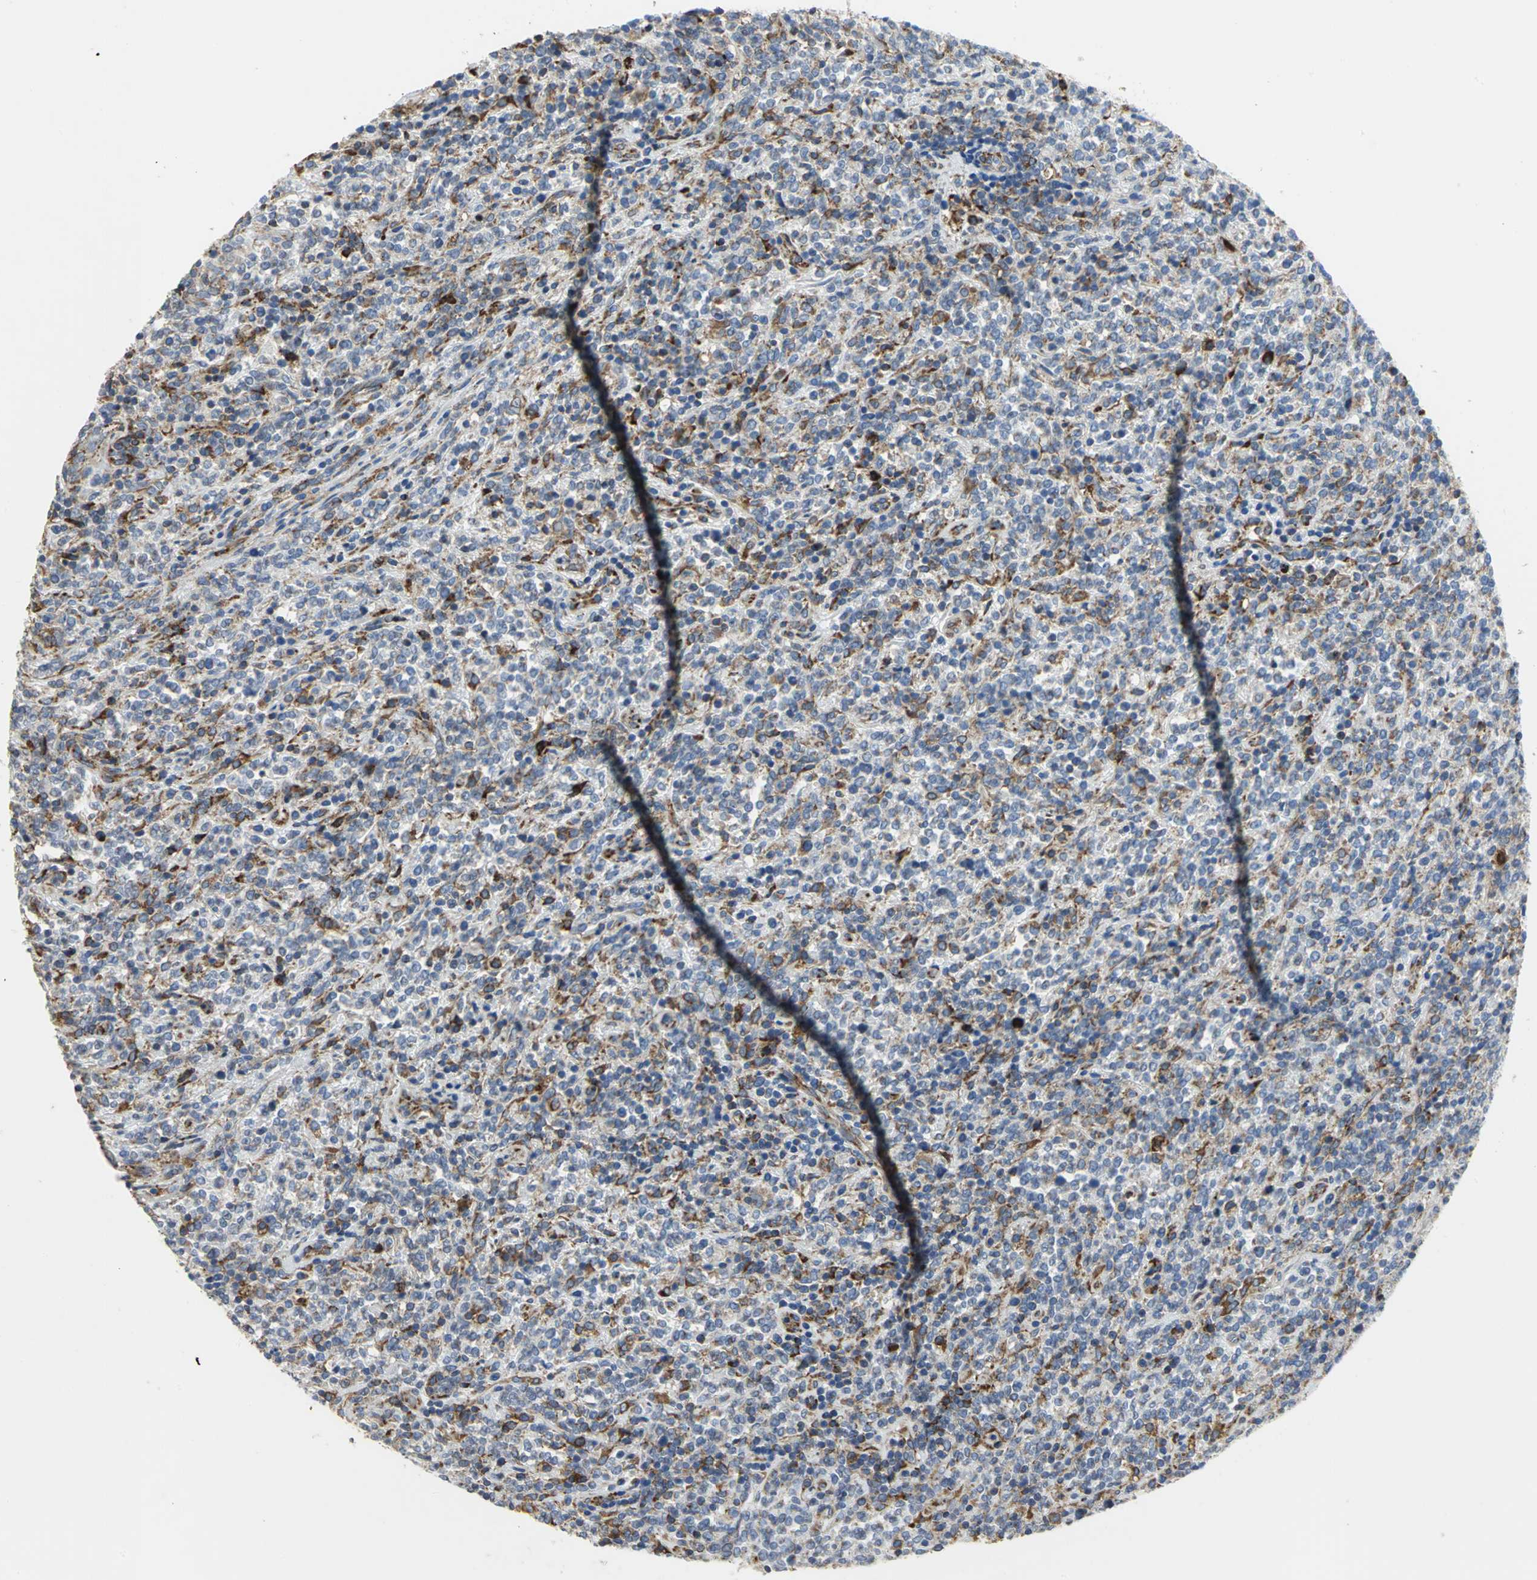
{"staining": {"intensity": "moderate", "quantity": "25%-75%", "location": "cytoplasmic/membranous"}, "tissue": "lymphoma", "cell_type": "Tumor cells", "image_type": "cancer", "snomed": [{"axis": "morphology", "description": "Malignant lymphoma, non-Hodgkin's type, High grade"}, {"axis": "topography", "description": "Soft tissue"}], "caption": "Malignant lymphoma, non-Hodgkin's type (high-grade) stained with DAB (3,3'-diaminobenzidine) immunohistochemistry shows medium levels of moderate cytoplasmic/membranous positivity in approximately 25%-75% of tumor cells.", "gene": "TULP4", "patient": {"sex": "male", "age": 18}}